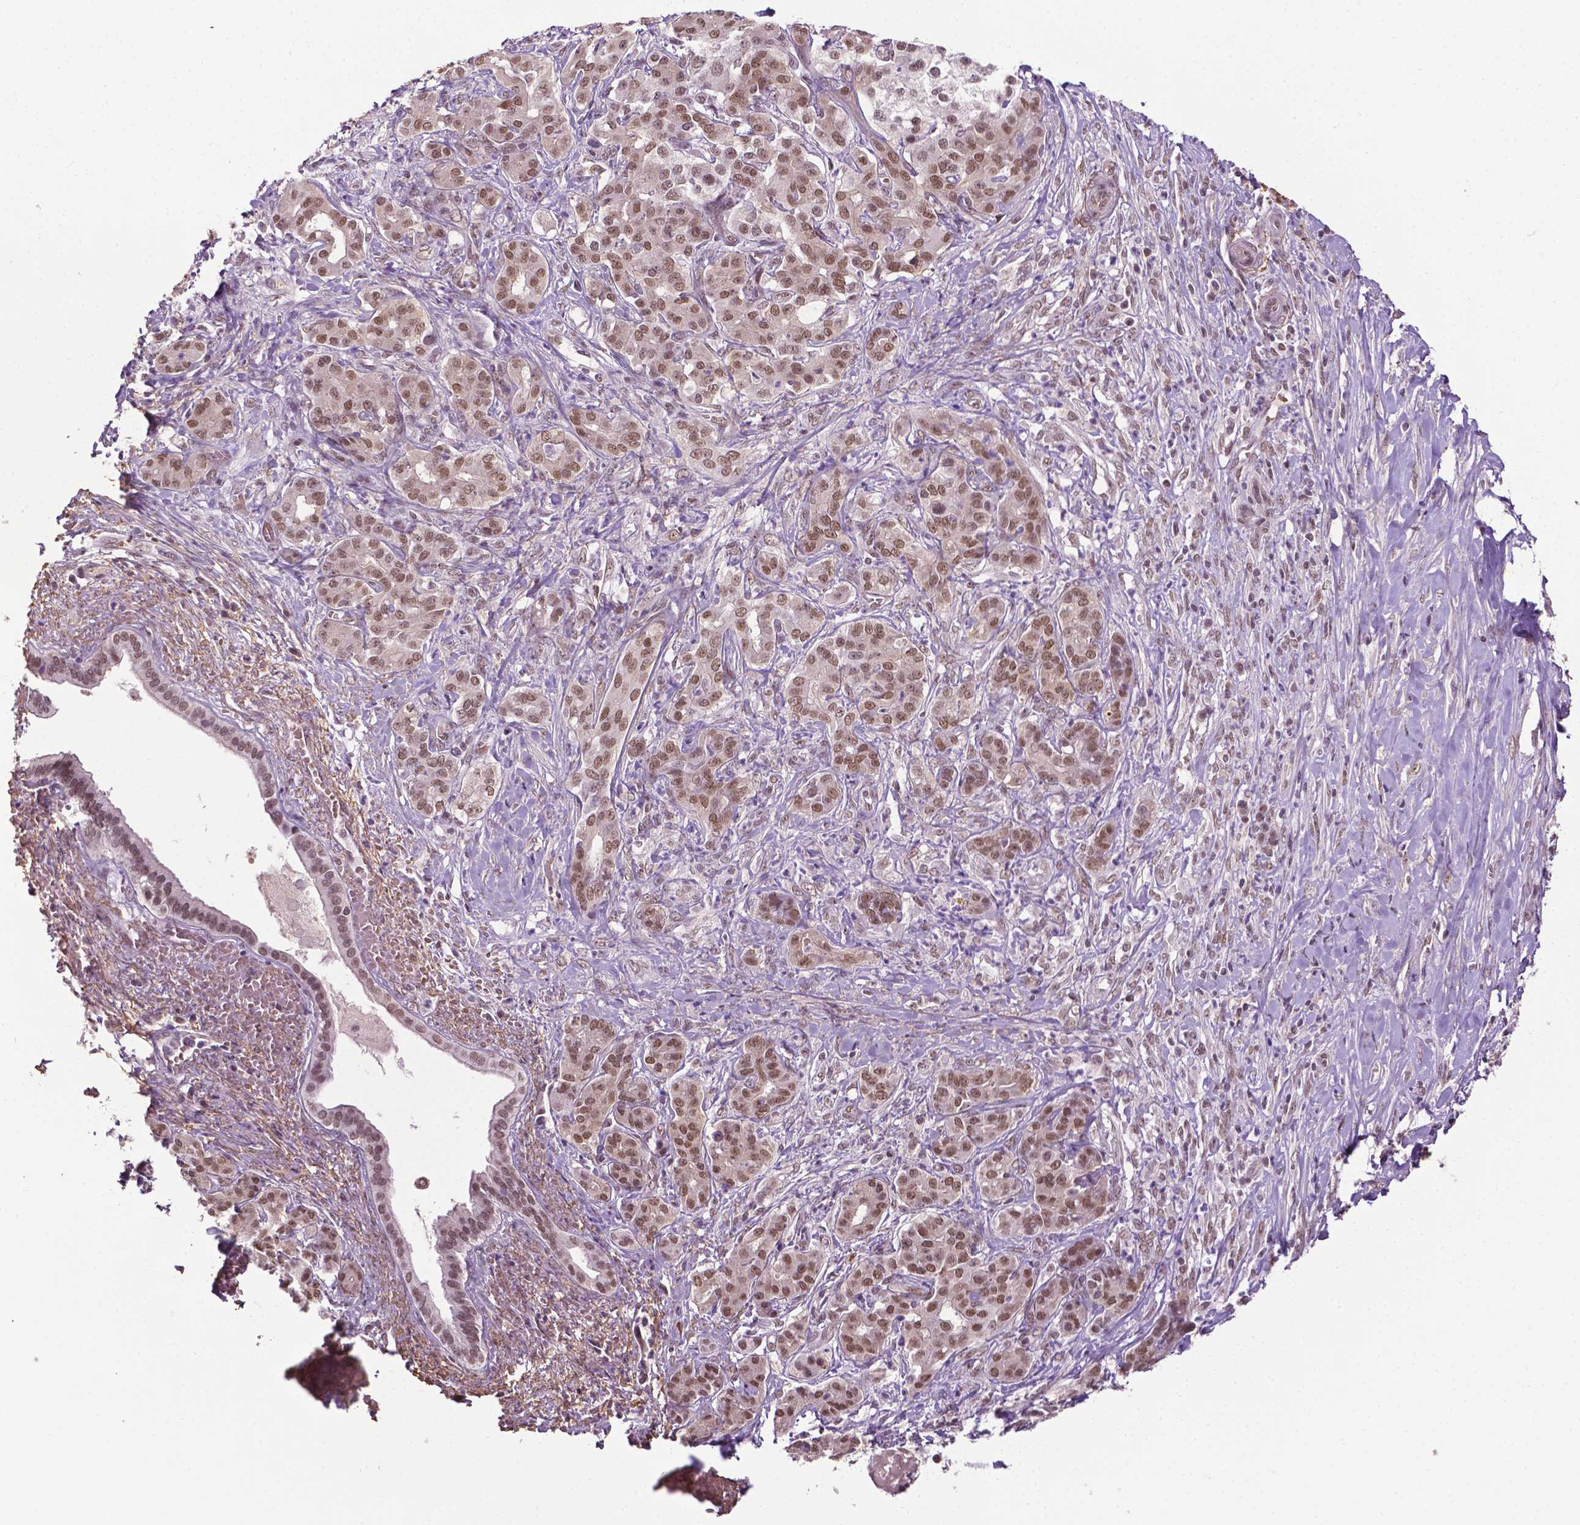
{"staining": {"intensity": "moderate", "quantity": ">75%", "location": "nuclear"}, "tissue": "pancreatic cancer", "cell_type": "Tumor cells", "image_type": "cancer", "snomed": [{"axis": "morphology", "description": "Normal tissue, NOS"}, {"axis": "morphology", "description": "Inflammation, NOS"}, {"axis": "morphology", "description": "Adenocarcinoma, NOS"}, {"axis": "topography", "description": "Pancreas"}], "caption": "Human pancreatic cancer stained with a brown dye displays moderate nuclear positive staining in about >75% of tumor cells.", "gene": "UBQLN4", "patient": {"sex": "male", "age": 57}}